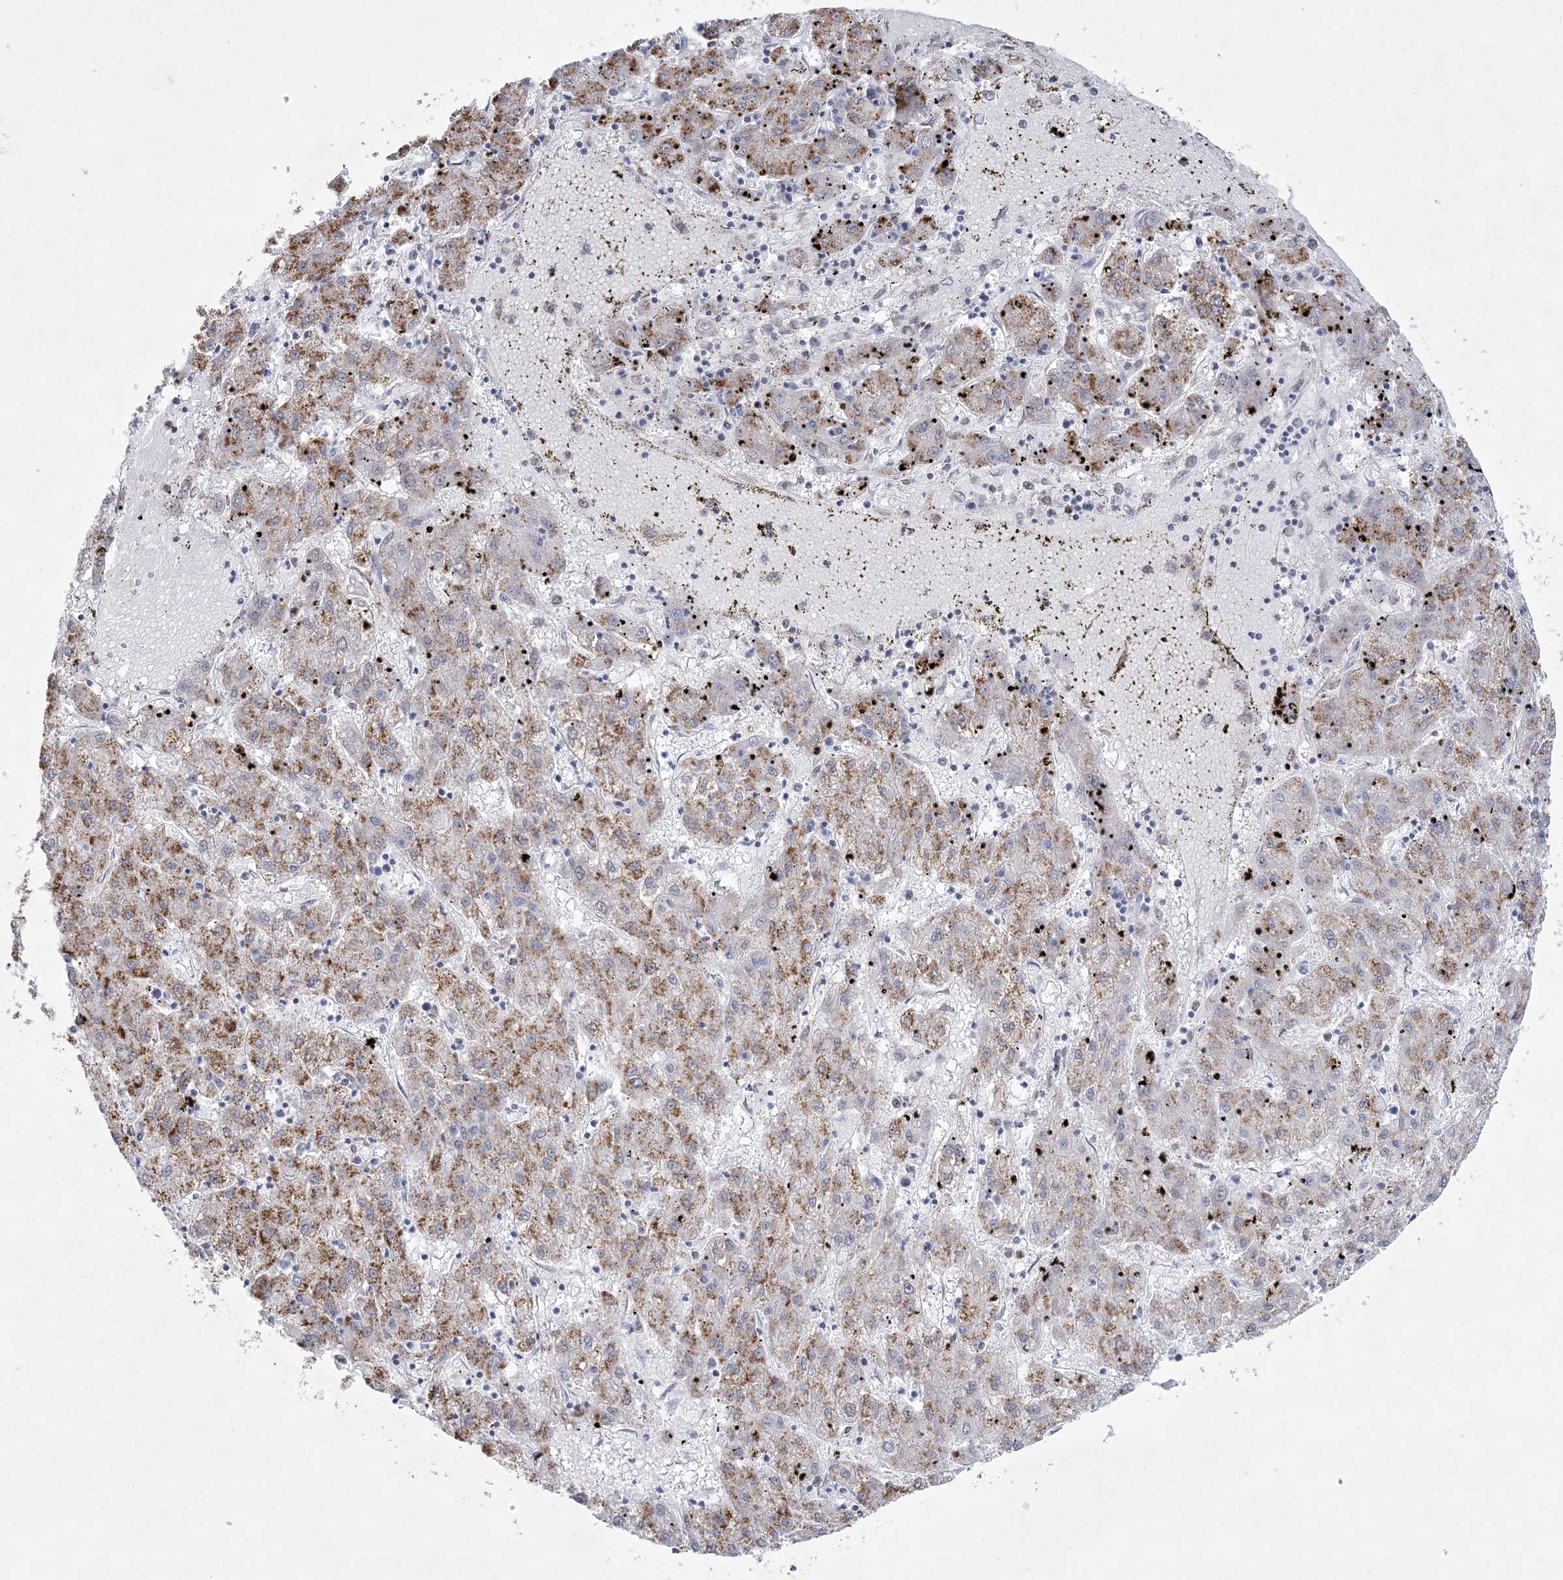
{"staining": {"intensity": "moderate", "quantity": "25%-75%", "location": "cytoplasmic/membranous"}, "tissue": "liver cancer", "cell_type": "Tumor cells", "image_type": "cancer", "snomed": [{"axis": "morphology", "description": "Carcinoma, Hepatocellular, NOS"}, {"axis": "topography", "description": "Liver"}], "caption": "Brown immunohistochemical staining in liver hepatocellular carcinoma demonstrates moderate cytoplasmic/membranous staining in approximately 25%-75% of tumor cells. (brown staining indicates protein expression, while blue staining denotes nuclei).", "gene": "WDR27", "patient": {"sex": "male", "age": 72}}